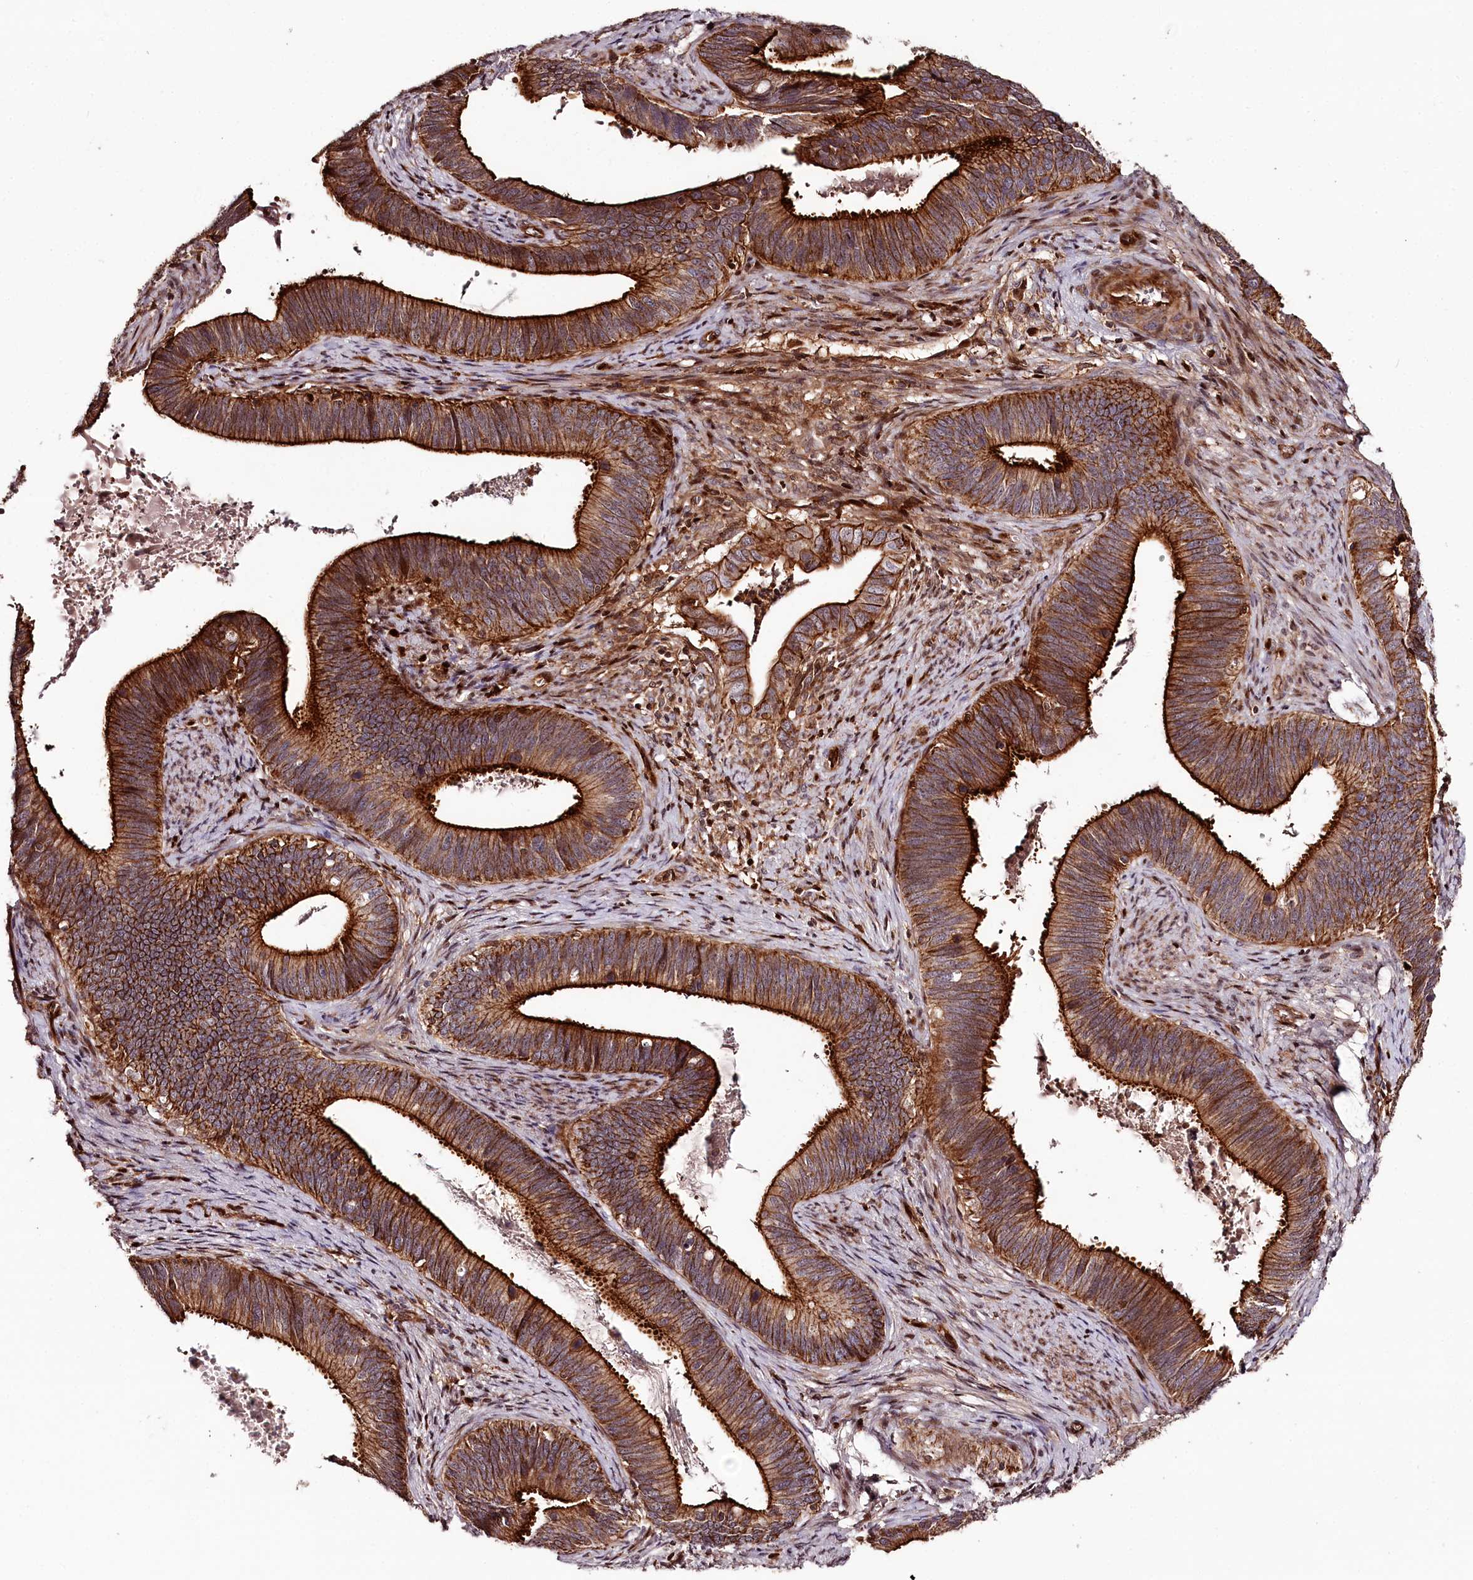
{"staining": {"intensity": "strong", "quantity": ">75%", "location": "cytoplasmic/membranous"}, "tissue": "cervical cancer", "cell_type": "Tumor cells", "image_type": "cancer", "snomed": [{"axis": "morphology", "description": "Adenocarcinoma, NOS"}, {"axis": "topography", "description": "Cervix"}], "caption": "A micrograph of human cervical cancer (adenocarcinoma) stained for a protein reveals strong cytoplasmic/membranous brown staining in tumor cells.", "gene": "KIF14", "patient": {"sex": "female", "age": 42}}